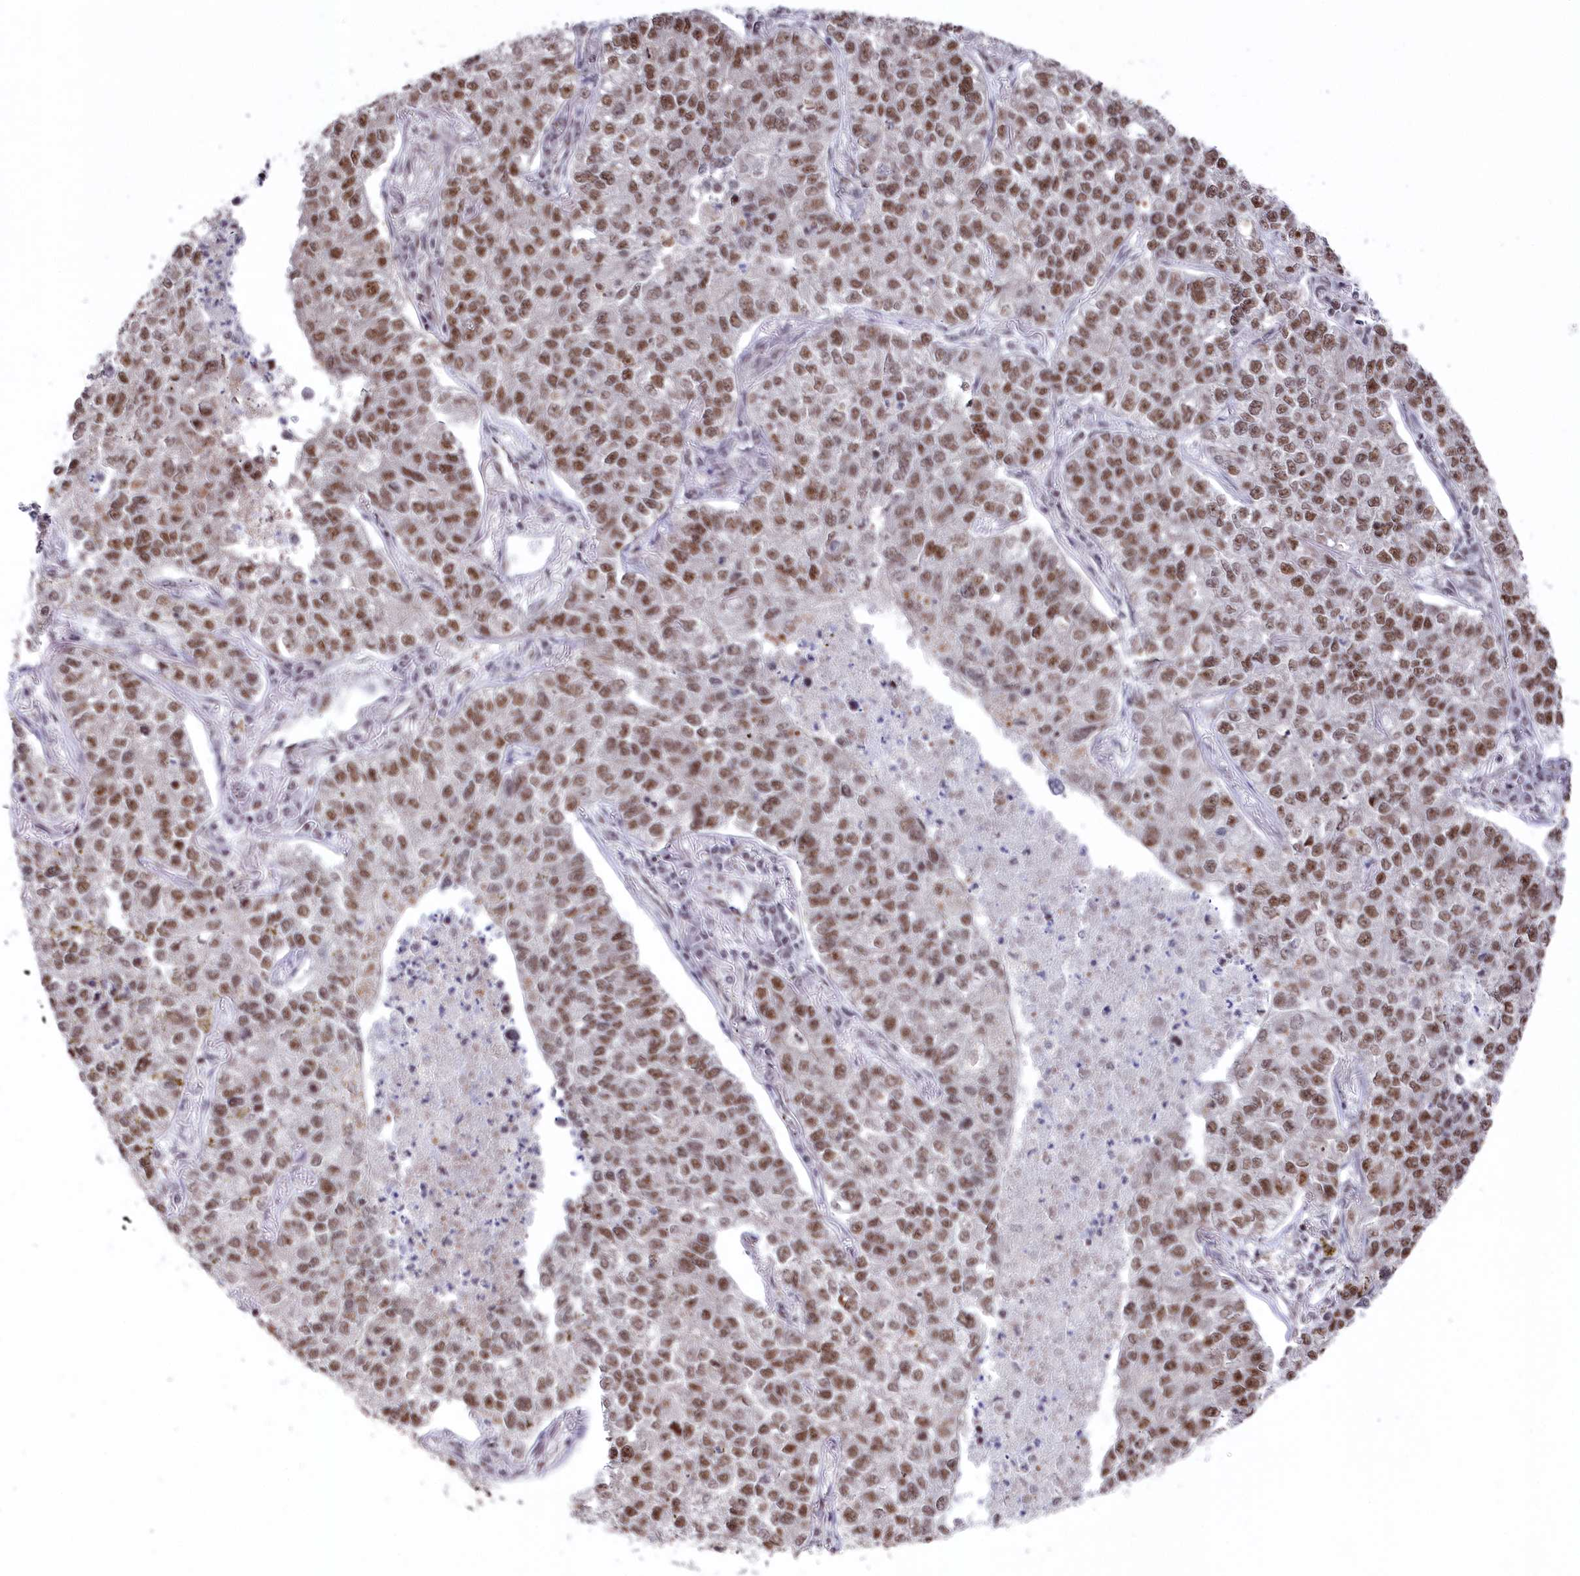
{"staining": {"intensity": "moderate", "quantity": ">75%", "location": "nuclear"}, "tissue": "lung cancer", "cell_type": "Tumor cells", "image_type": "cancer", "snomed": [{"axis": "morphology", "description": "Adenocarcinoma, NOS"}, {"axis": "topography", "description": "Lung"}], "caption": "A medium amount of moderate nuclear expression is appreciated in about >75% of tumor cells in lung adenocarcinoma tissue.", "gene": "POLR2H", "patient": {"sex": "male", "age": 49}}